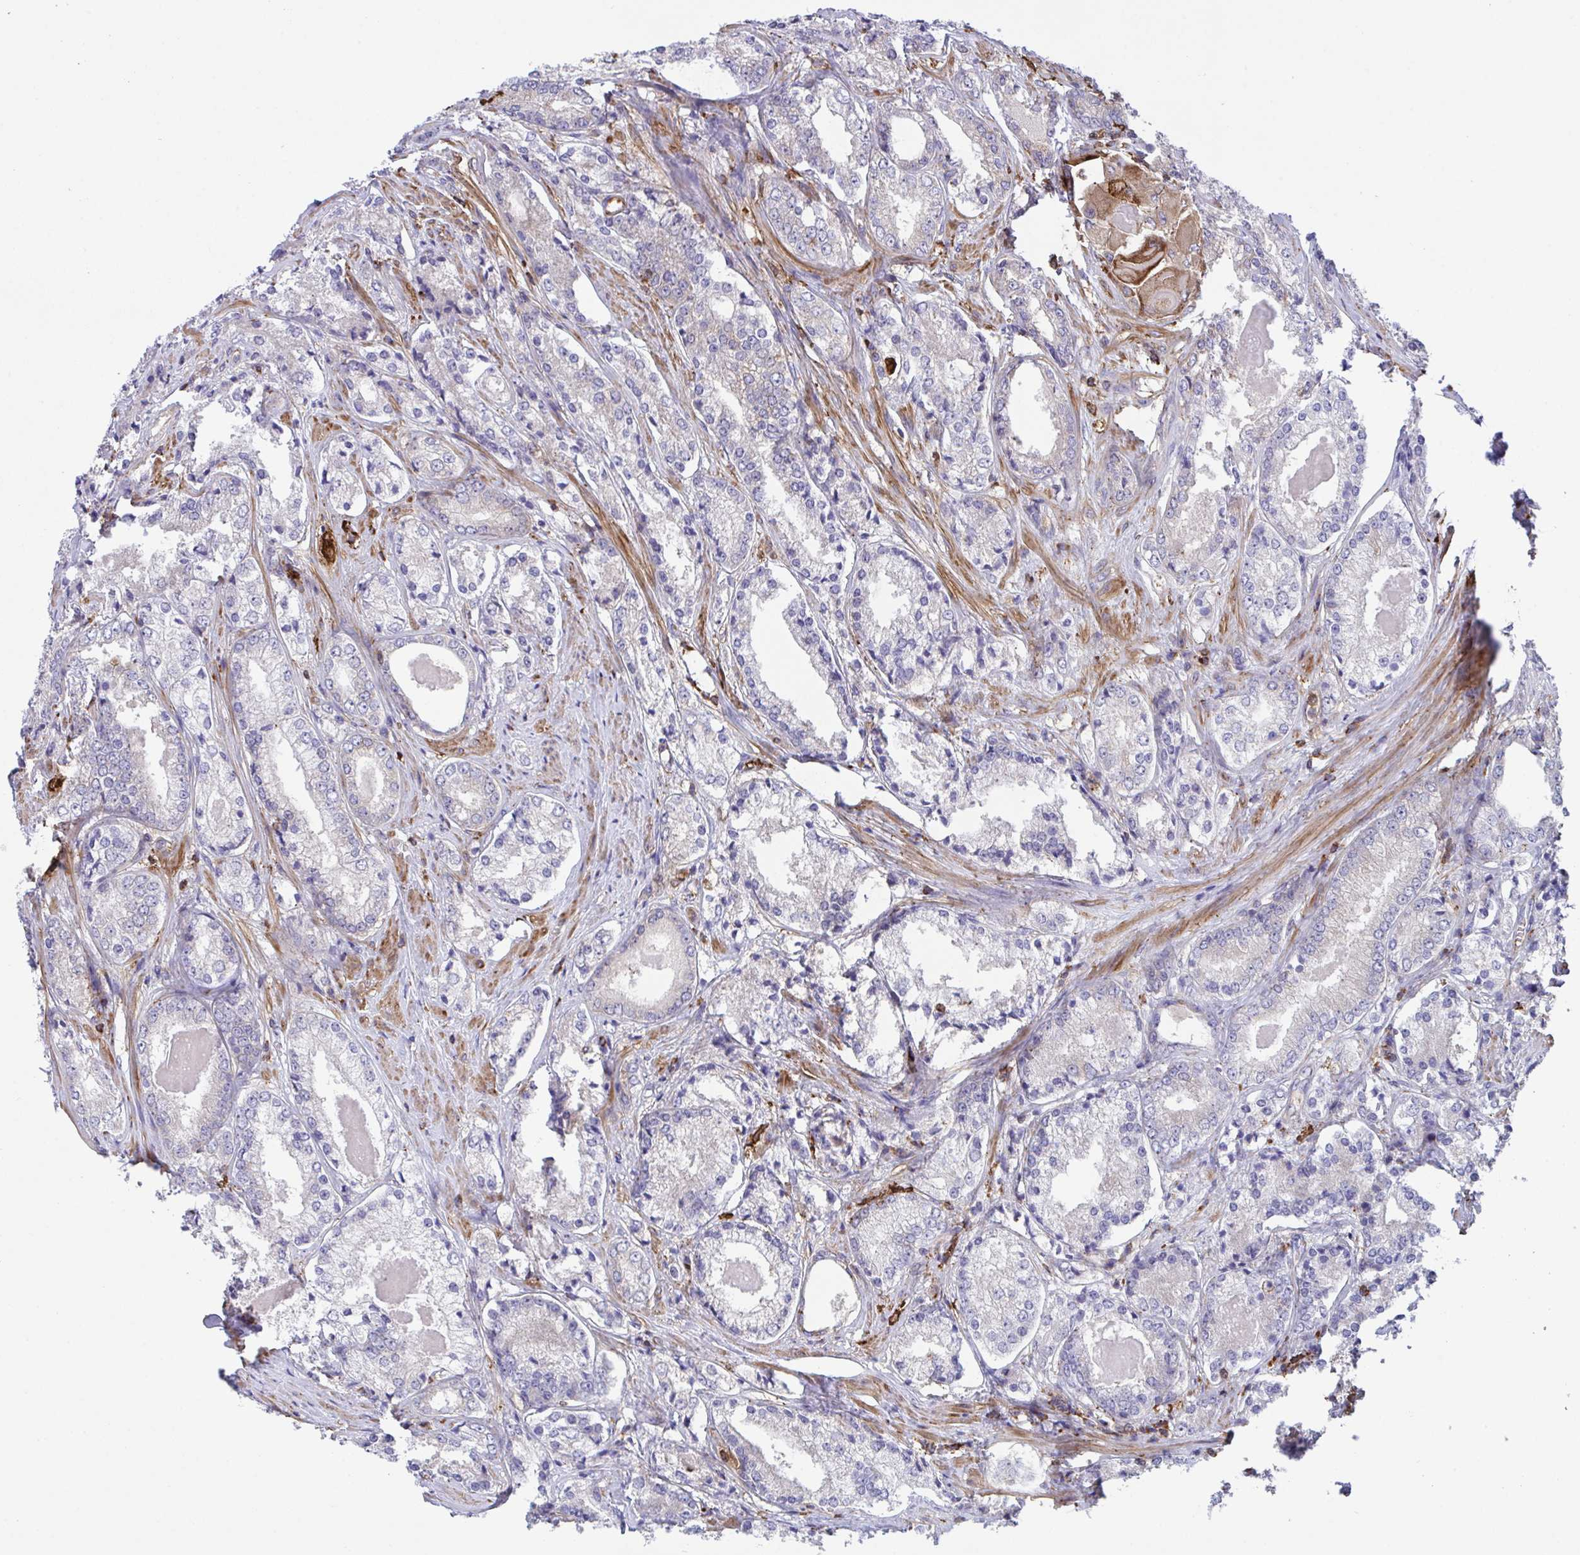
{"staining": {"intensity": "weak", "quantity": "<25%", "location": "cytoplasmic/membranous"}, "tissue": "prostate cancer", "cell_type": "Tumor cells", "image_type": "cancer", "snomed": [{"axis": "morphology", "description": "Adenocarcinoma, NOS"}, {"axis": "morphology", "description": "Adenocarcinoma, Low grade"}, {"axis": "topography", "description": "Prostate"}], "caption": "High power microscopy image of an immunohistochemistry (IHC) image of prostate cancer, revealing no significant staining in tumor cells. (DAB (3,3'-diaminobenzidine) immunohistochemistry (IHC), high magnification).", "gene": "PPIH", "patient": {"sex": "male", "age": 68}}